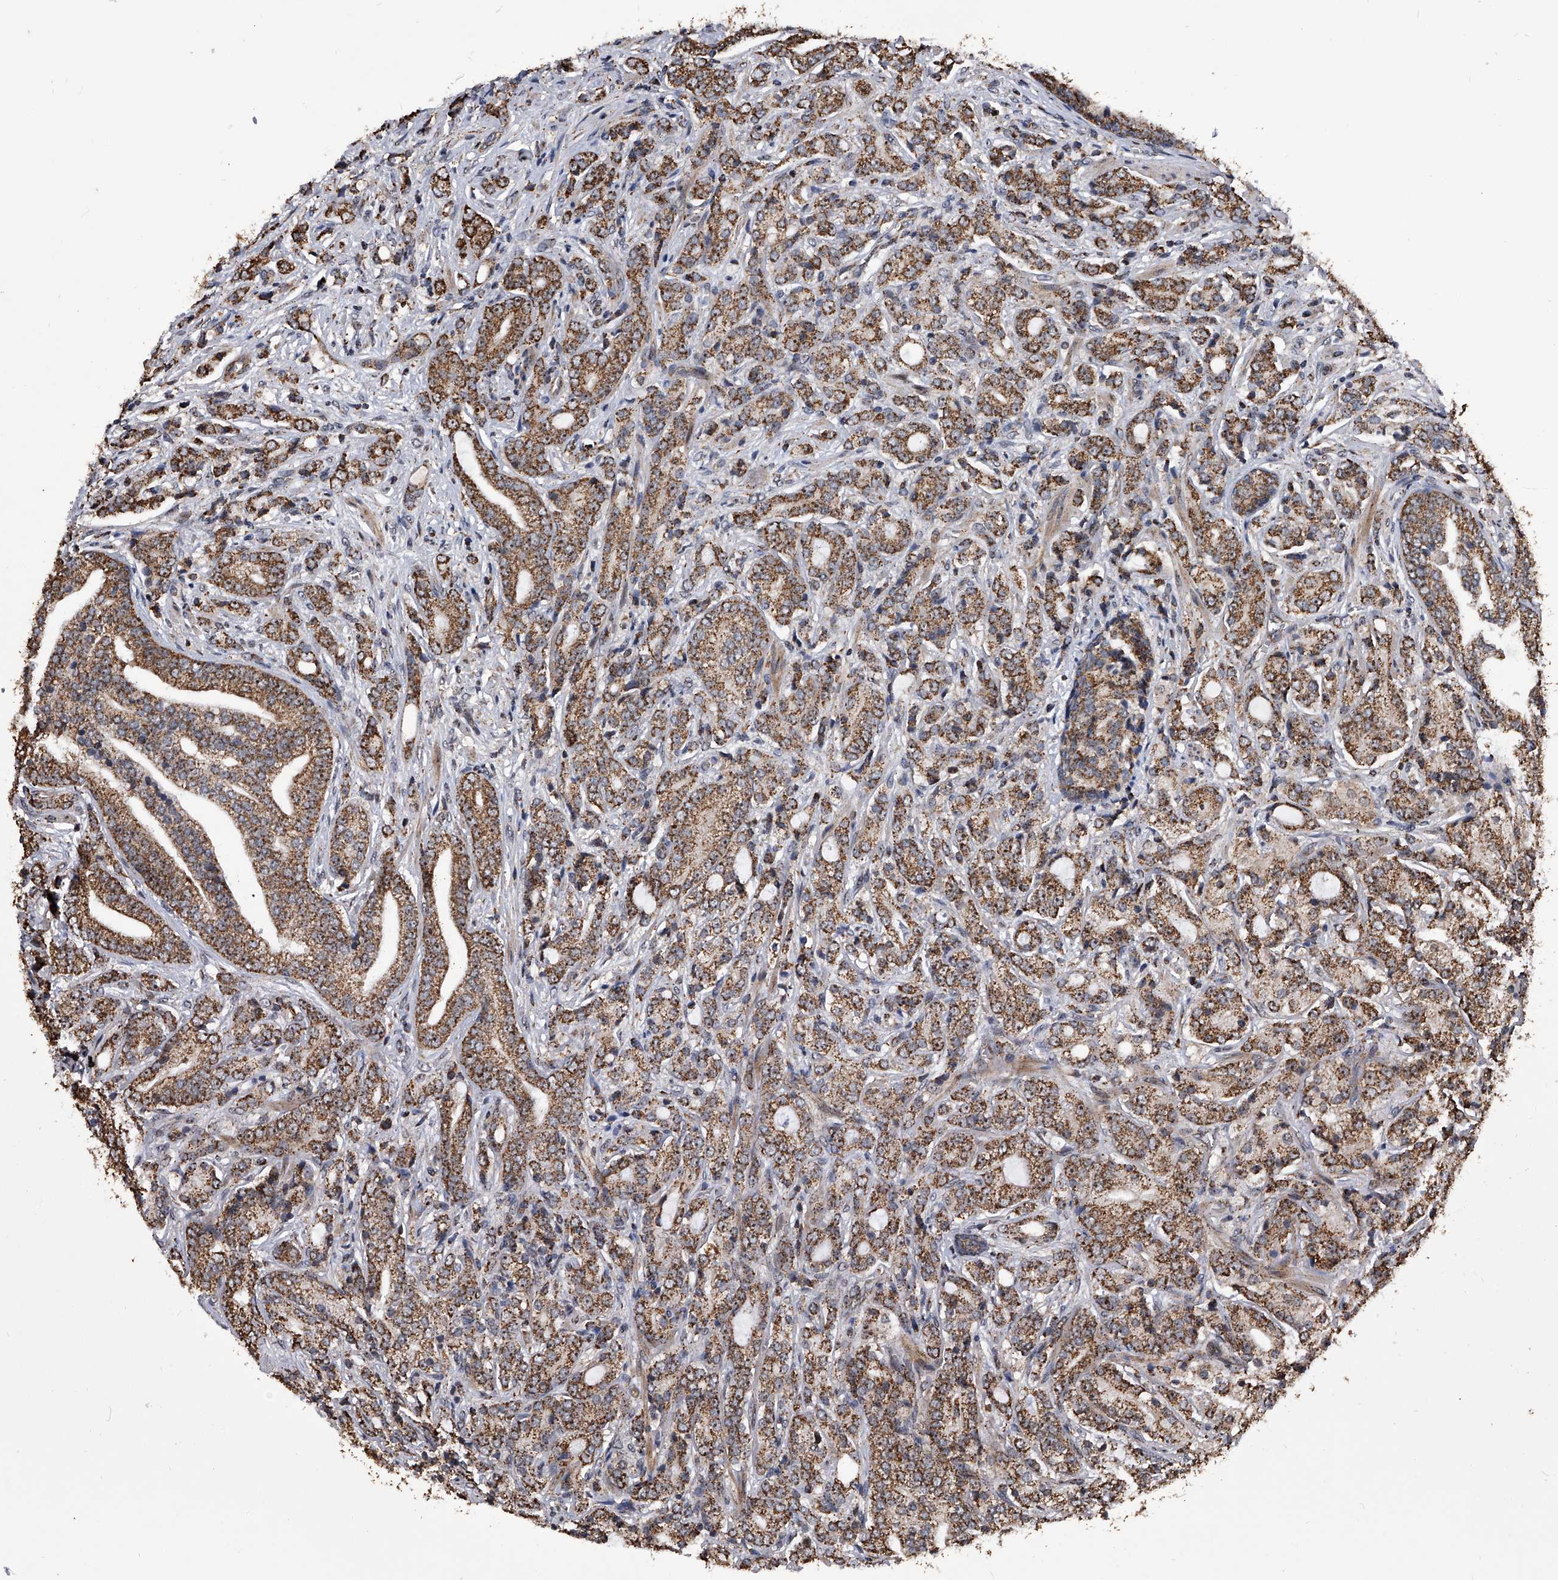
{"staining": {"intensity": "moderate", "quantity": ">75%", "location": "cytoplasmic/membranous"}, "tissue": "prostate cancer", "cell_type": "Tumor cells", "image_type": "cancer", "snomed": [{"axis": "morphology", "description": "Adenocarcinoma, High grade"}, {"axis": "topography", "description": "Prostate"}], "caption": "The photomicrograph demonstrates immunohistochemical staining of prostate cancer. There is moderate cytoplasmic/membranous staining is seen in approximately >75% of tumor cells.", "gene": "SMPDL3A", "patient": {"sex": "male", "age": 57}}